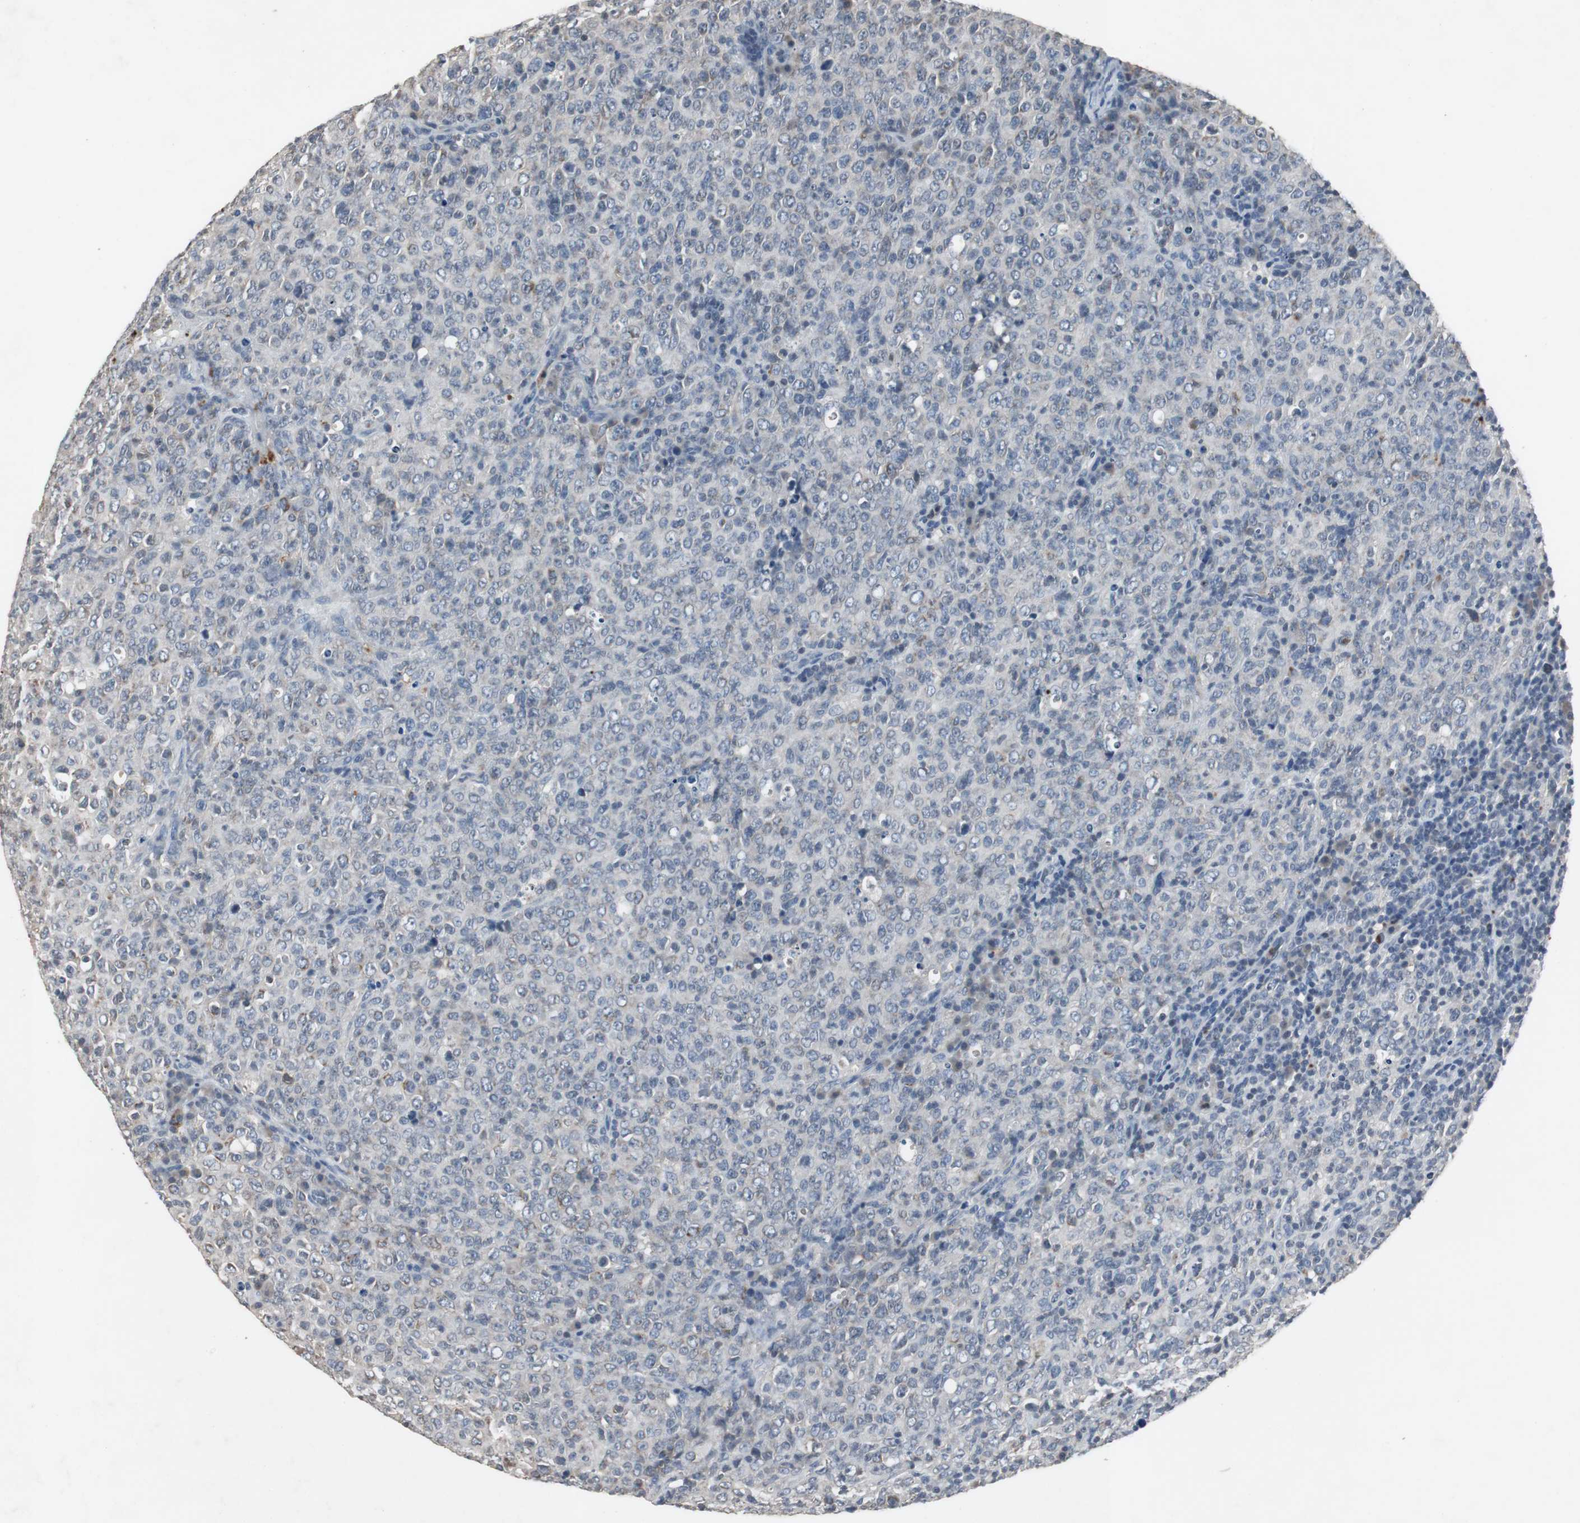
{"staining": {"intensity": "weak", "quantity": "25%-75%", "location": "cytoplasmic/membranous"}, "tissue": "lymphoma", "cell_type": "Tumor cells", "image_type": "cancer", "snomed": [{"axis": "morphology", "description": "Malignant lymphoma, non-Hodgkin's type, High grade"}, {"axis": "topography", "description": "Tonsil"}], "caption": "A high-resolution photomicrograph shows immunohistochemistry staining of lymphoma, which displays weak cytoplasmic/membranous expression in about 25%-75% of tumor cells.", "gene": "ADNP2", "patient": {"sex": "female", "age": 36}}